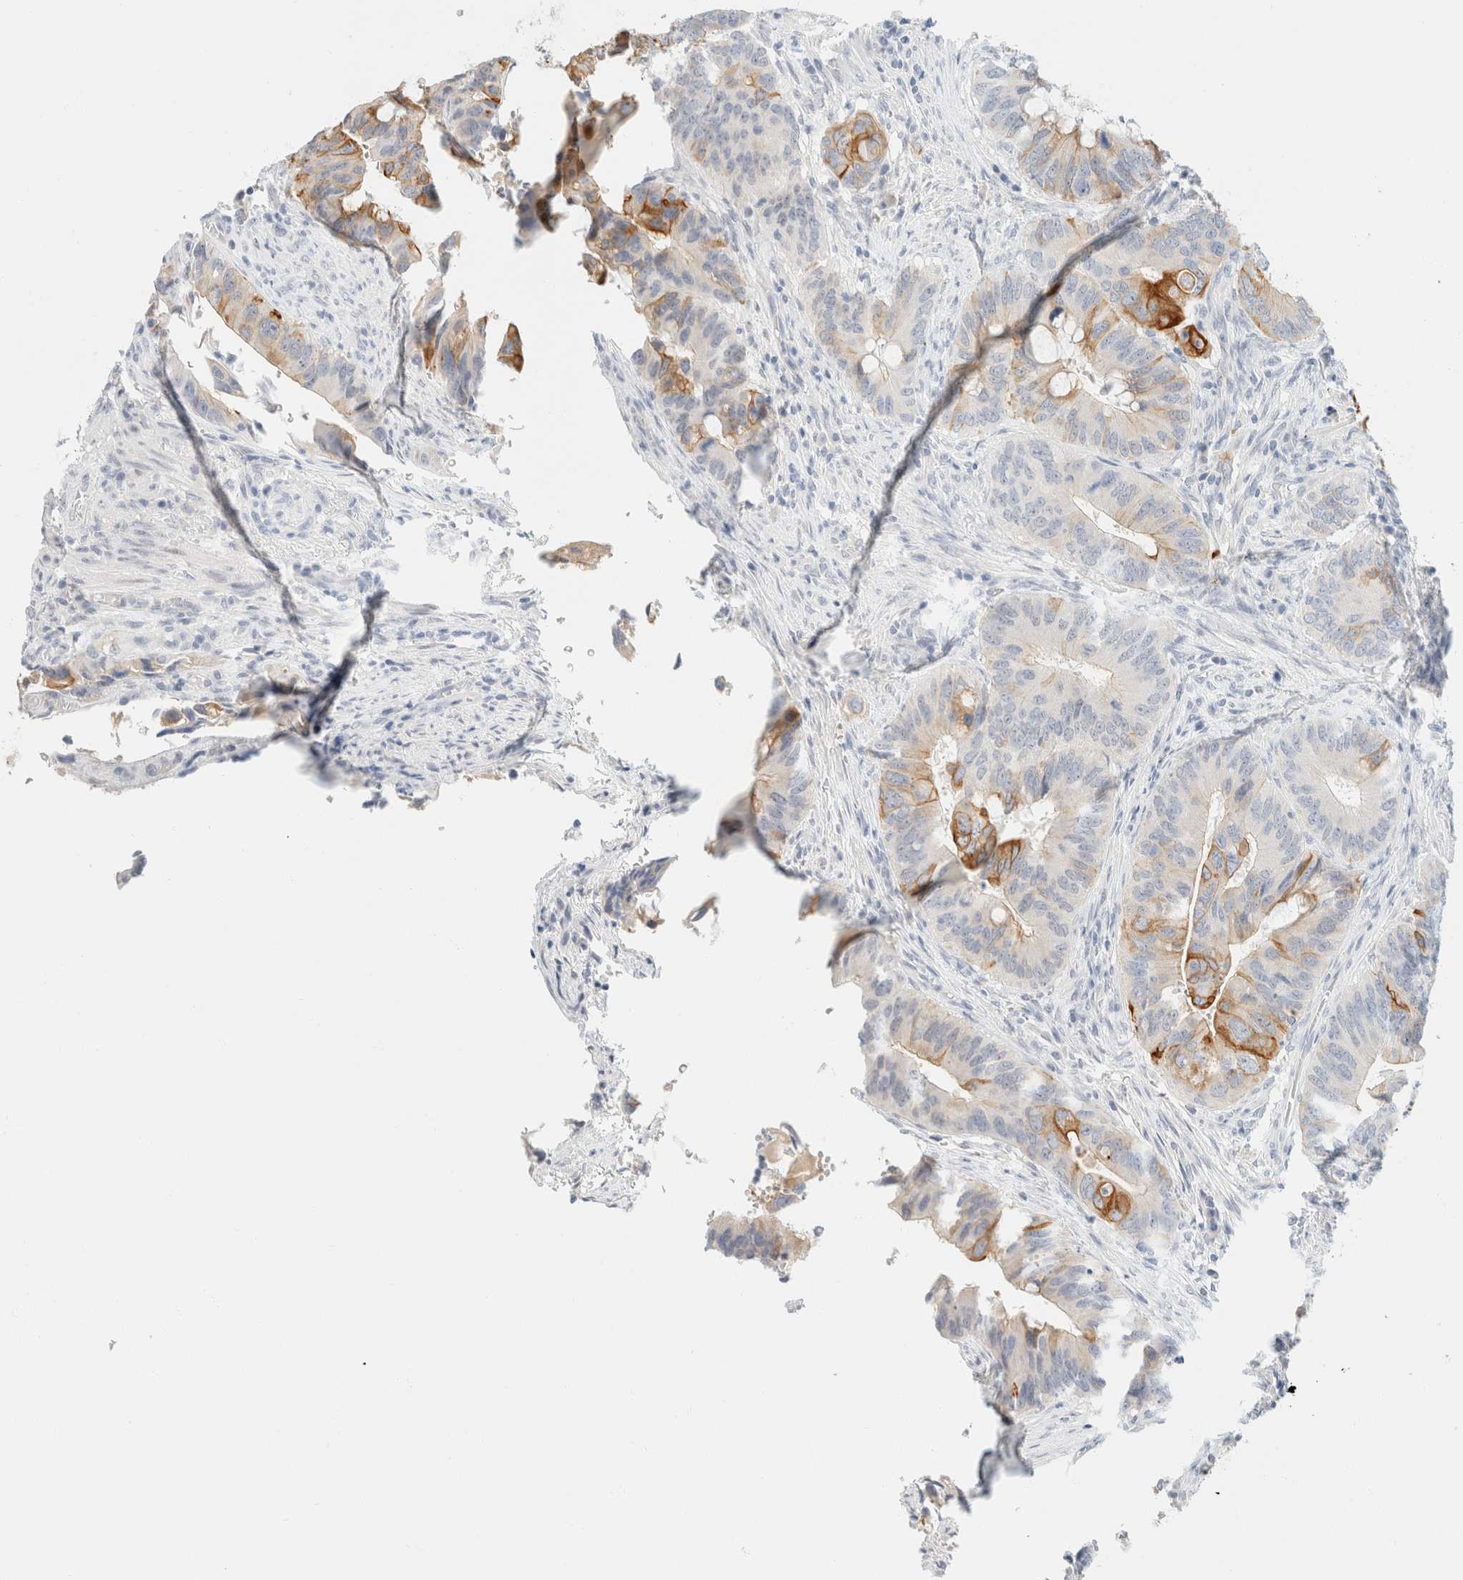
{"staining": {"intensity": "moderate", "quantity": "<25%", "location": "cytoplasmic/membranous"}, "tissue": "colorectal cancer", "cell_type": "Tumor cells", "image_type": "cancer", "snomed": [{"axis": "morphology", "description": "Adenocarcinoma, NOS"}, {"axis": "topography", "description": "Colon"}], "caption": "Immunohistochemistry of human colorectal cancer exhibits low levels of moderate cytoplasmic/membranous expression in approximately <25% of tumor cells. (IHC, brightfield microscopy, high magnification).", "gene": "KRT20", "patient": {"sex": "male", "age": 71}}